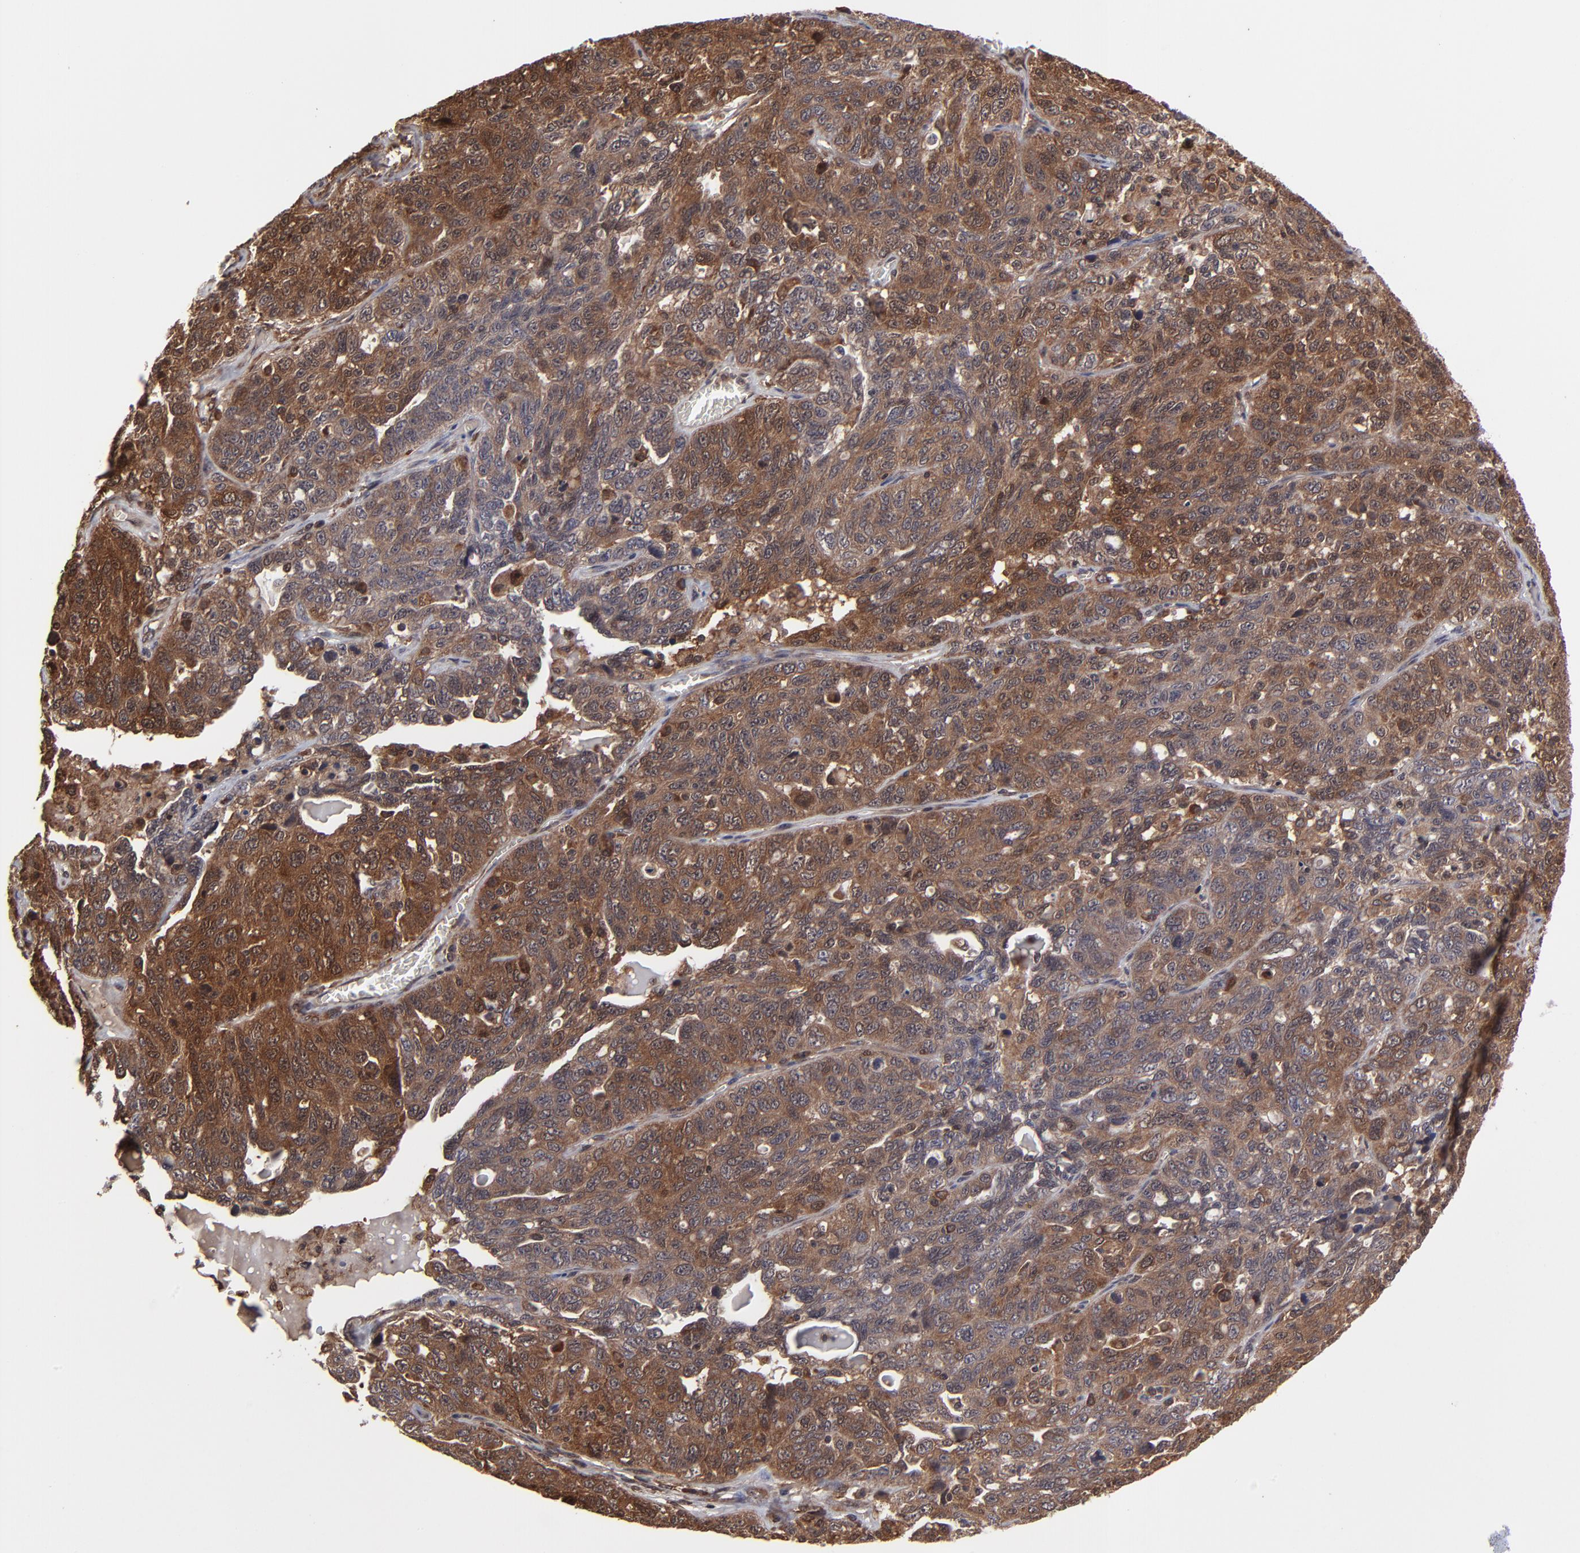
{"staining": {"intensity": "moderate", "quantity": "25%-75%", "location": "cytoplasmic/membranous"}, "tissue": "ovarian cancer", "cell_type": "Tumor cells", "image_type": "cancer", "snomed": [{"axis": "morphology", "description": "Cystadenocarcinoma, serous, NOS"}, {"axis": "topography", "description": "Ovary"}], "caption": "A photomicrograph of ovarian cancer (serous cystadenocarcinoma) stained for a protein reveals moderate cytoplasmic/membranous brown staining in tumor cells. The staining is performed using DAB brown chromogen to label protein expression. The nuclei are counter-stained blue using hematoxylin.", "gene": "UBE2L6", "patient": {"sex": "female", "age": 71}}